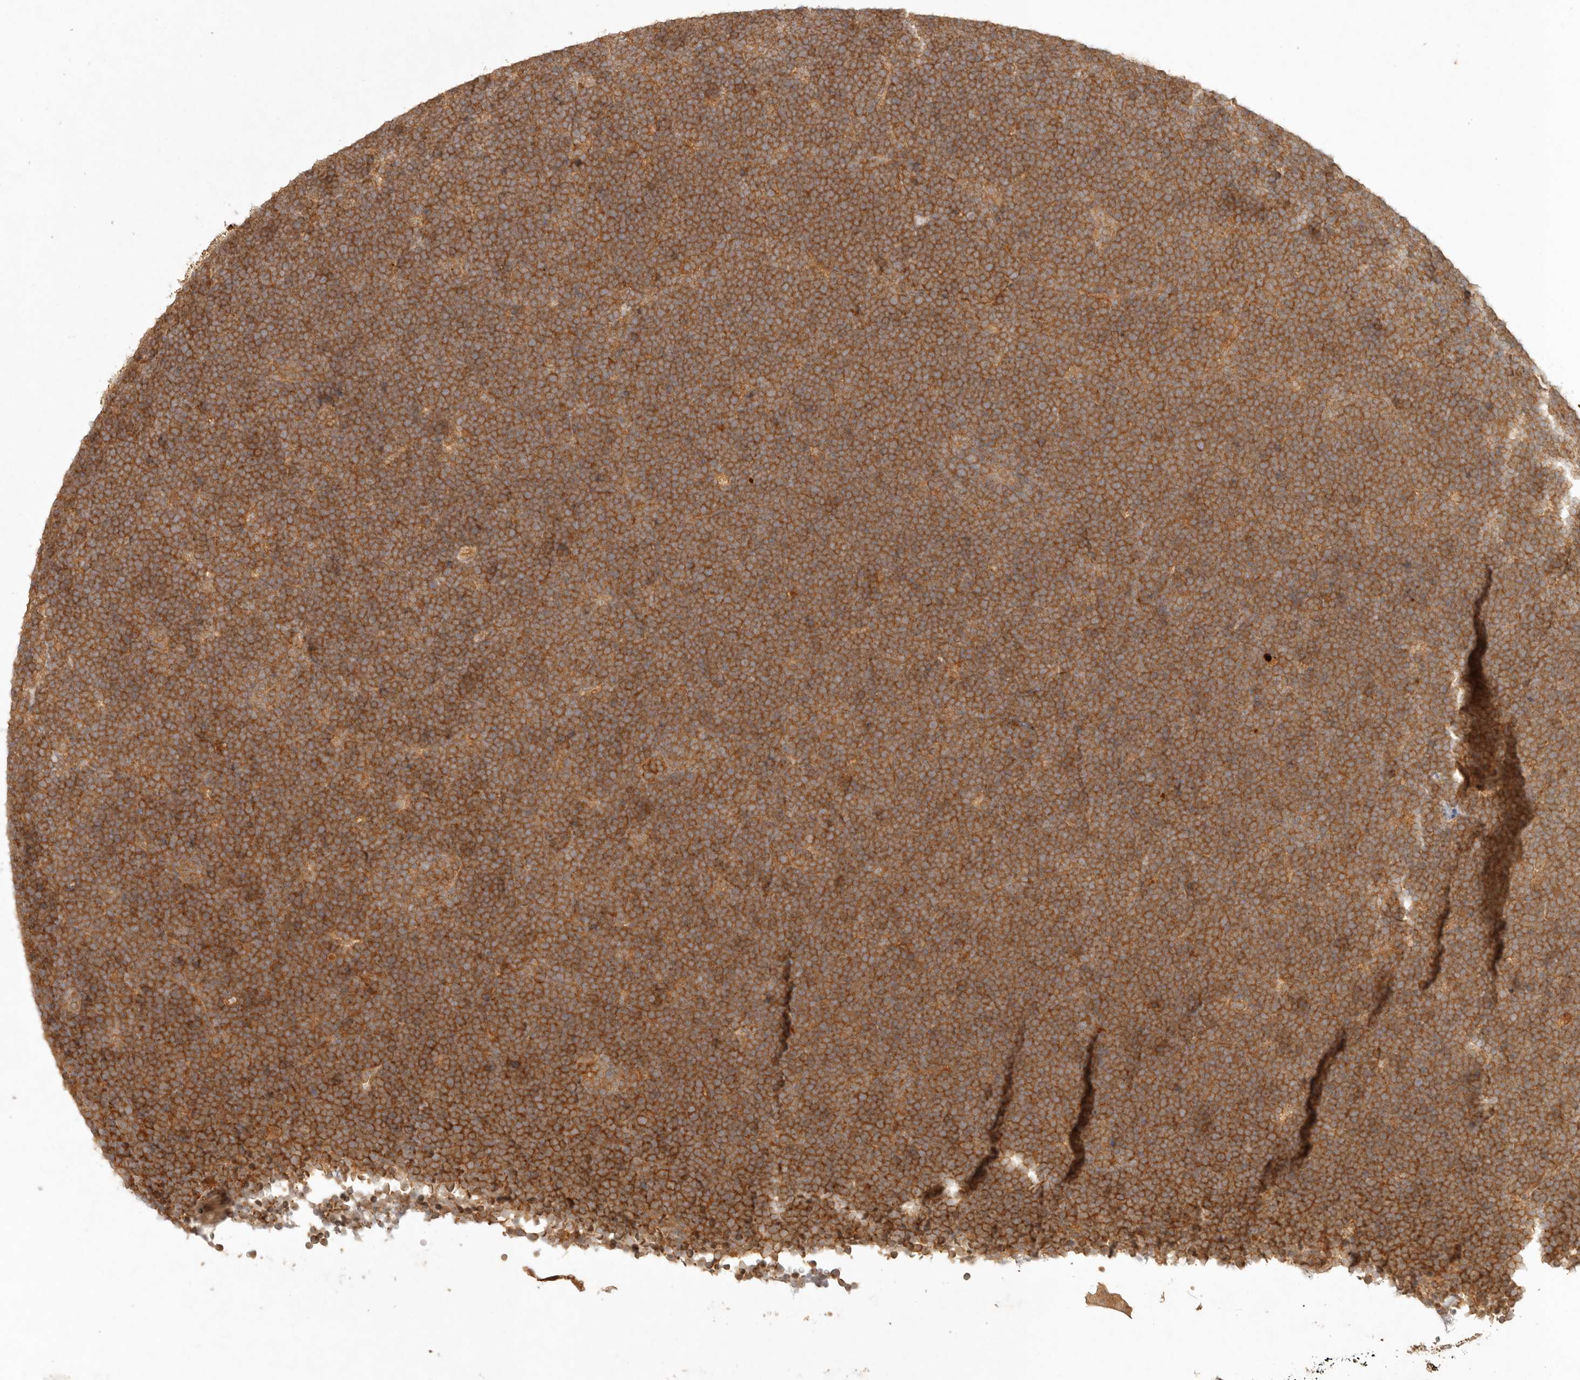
{"staining": {"intensity": "strong", "quantity": ">75%", "location": "cytoplasmic/membranous"}, "tissue": "lymphoma", "cell_type": "Tumor cells", "image_type": "cancer", "snomed": [{"axis": "morphology", "description": "Malignant lymphoma, non-Hodgkin's type, High grade"}, {"axis": "topography", "description": "Lymph node"}], "caption": "Immunohistochemical staining of human lymphoma shows high levels of strong cytoplasmic/membranous protein expression in approximately >75% of tumor cells. (DAB (3,3'-diaminobenzidine) IHC, brown staining for protein, blue staining for nuclei).", "gene": "ANKRD61", "patient": {"sex": "male", "age": 13}}